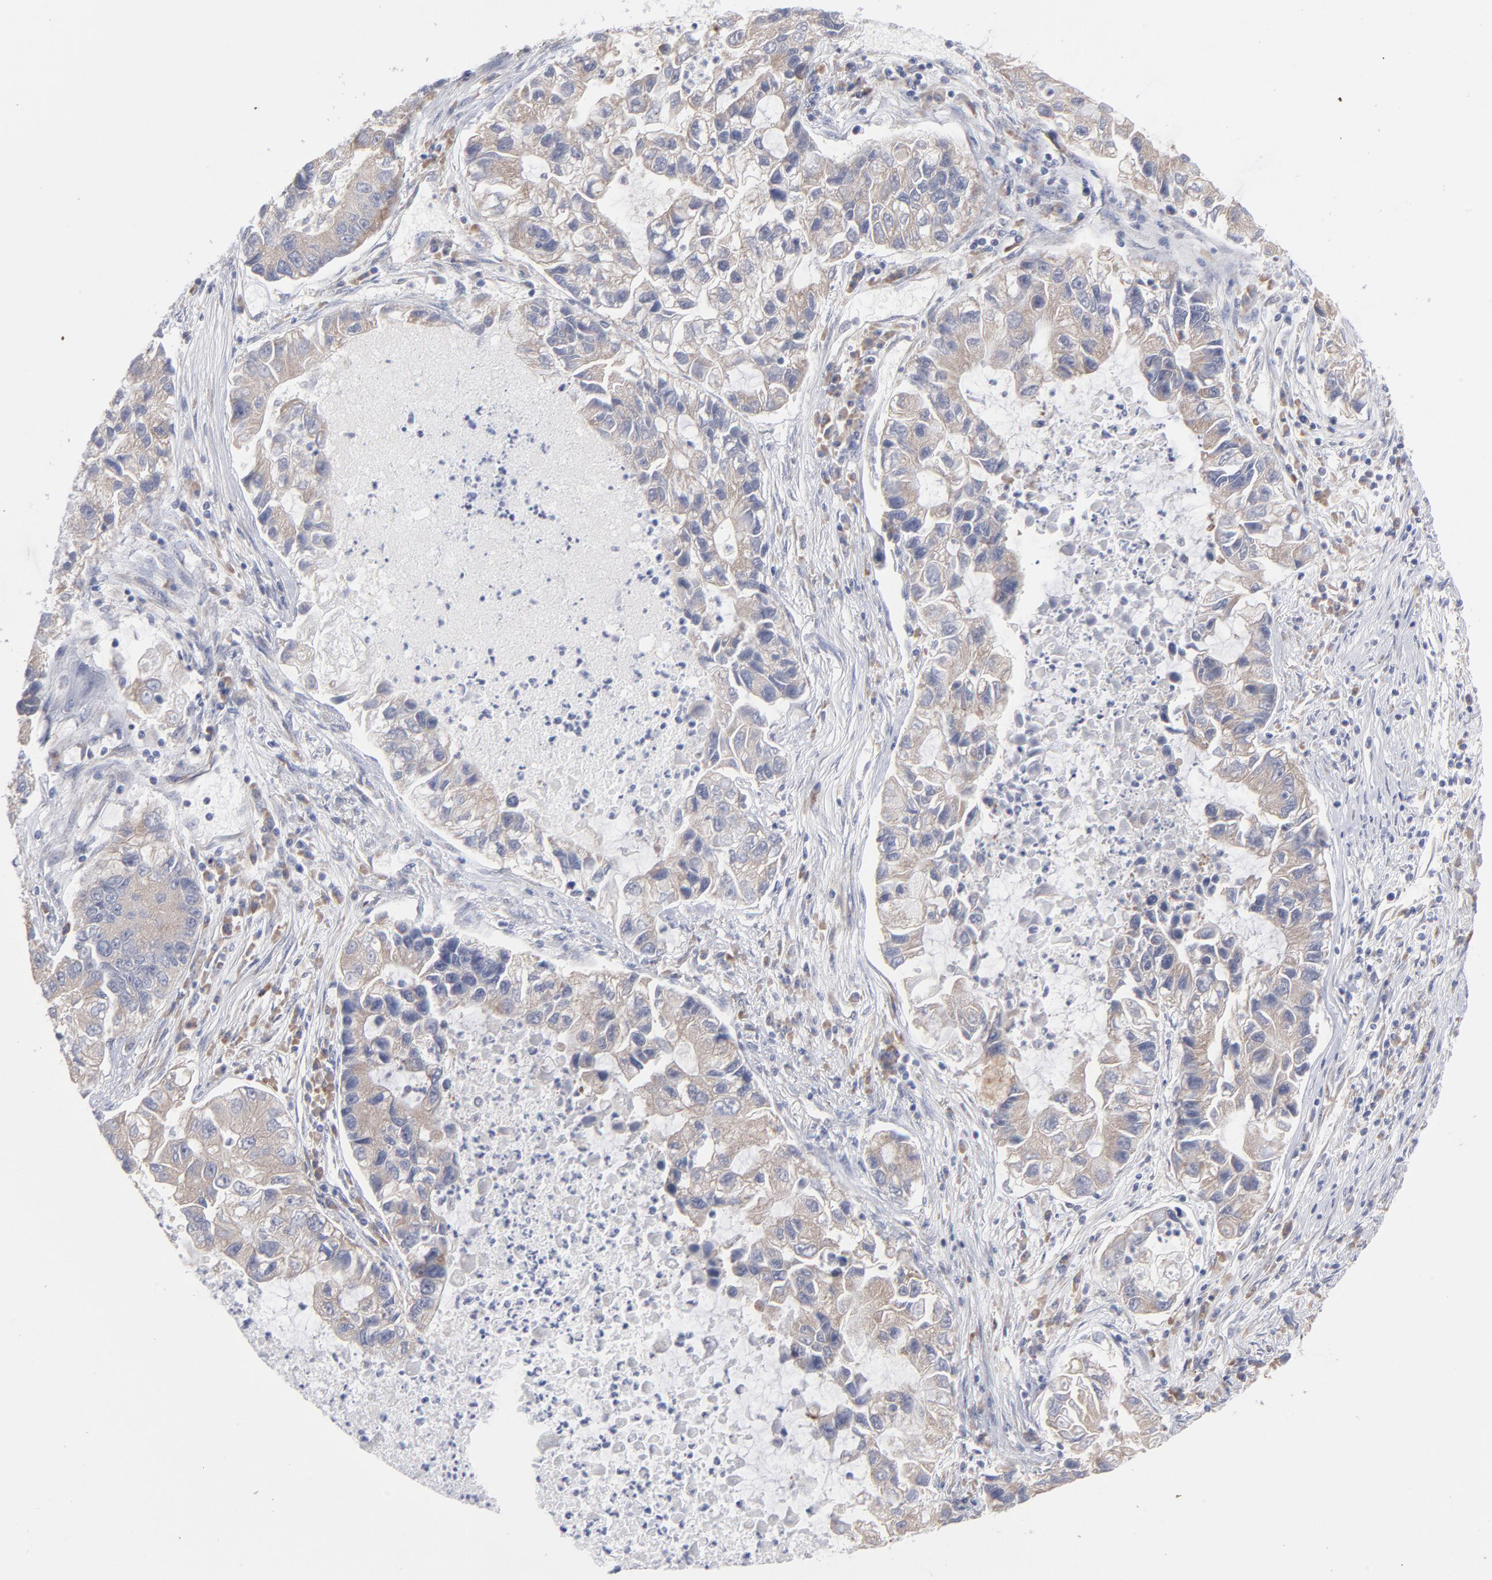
{"staining": {"intensity": "weak", "quantity": ">75%", "location": "cytoplasmic/membranous"}, "tissue": "lung cancer", "cell_type": "Tumor cells", "image_type": "cancer", "snomed": [{"axis": "morphology", "description": "Adenocarcinoma, NOS"}, {"axis": "topography", "description": "Lung"}], "caption": "Approximately >75% of tumor cells in human lung cancer (adenocarcinoma) show weak cytoplasmic/membranous protein positivity as visualized by brown immunohistochemical staining.", "gene": "RPS24", "patient": {"sex": "female", "age": 51}}